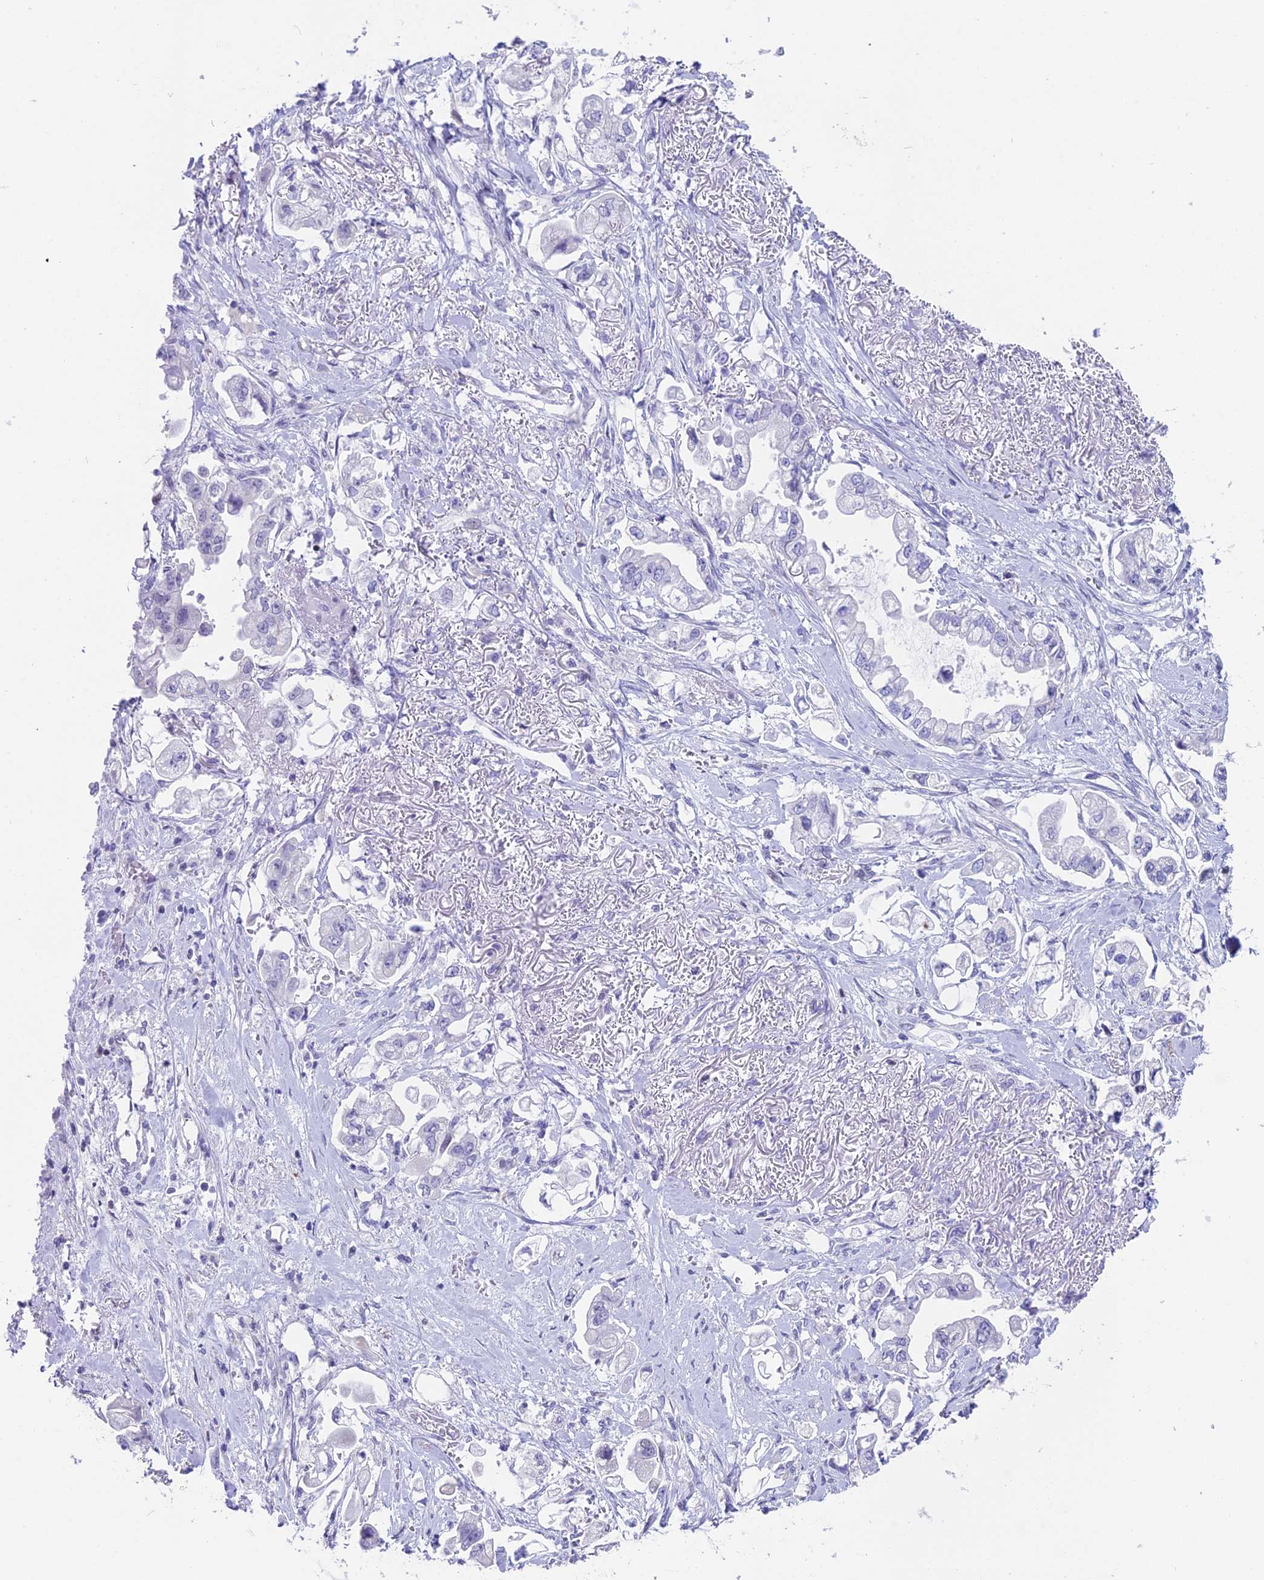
{"staining": {"intensity": "negative", "quantity": "none", "location": "none"}, "tissue": "stomach cancer", "cell_type": "Tumor cells", "image_type": "cancer", "snomed": [{"axis": "morphology", "description": "Adenocarcinoma, NOS"}, {"axis": "topography", "description": "Stomach"}], "caption": "Image shows no significant protein expression in tumor cells of stomach cancer (adenocarcinoma).", "gene": "CC2D2A", "patient": {"sex": "male", "age": 62}}